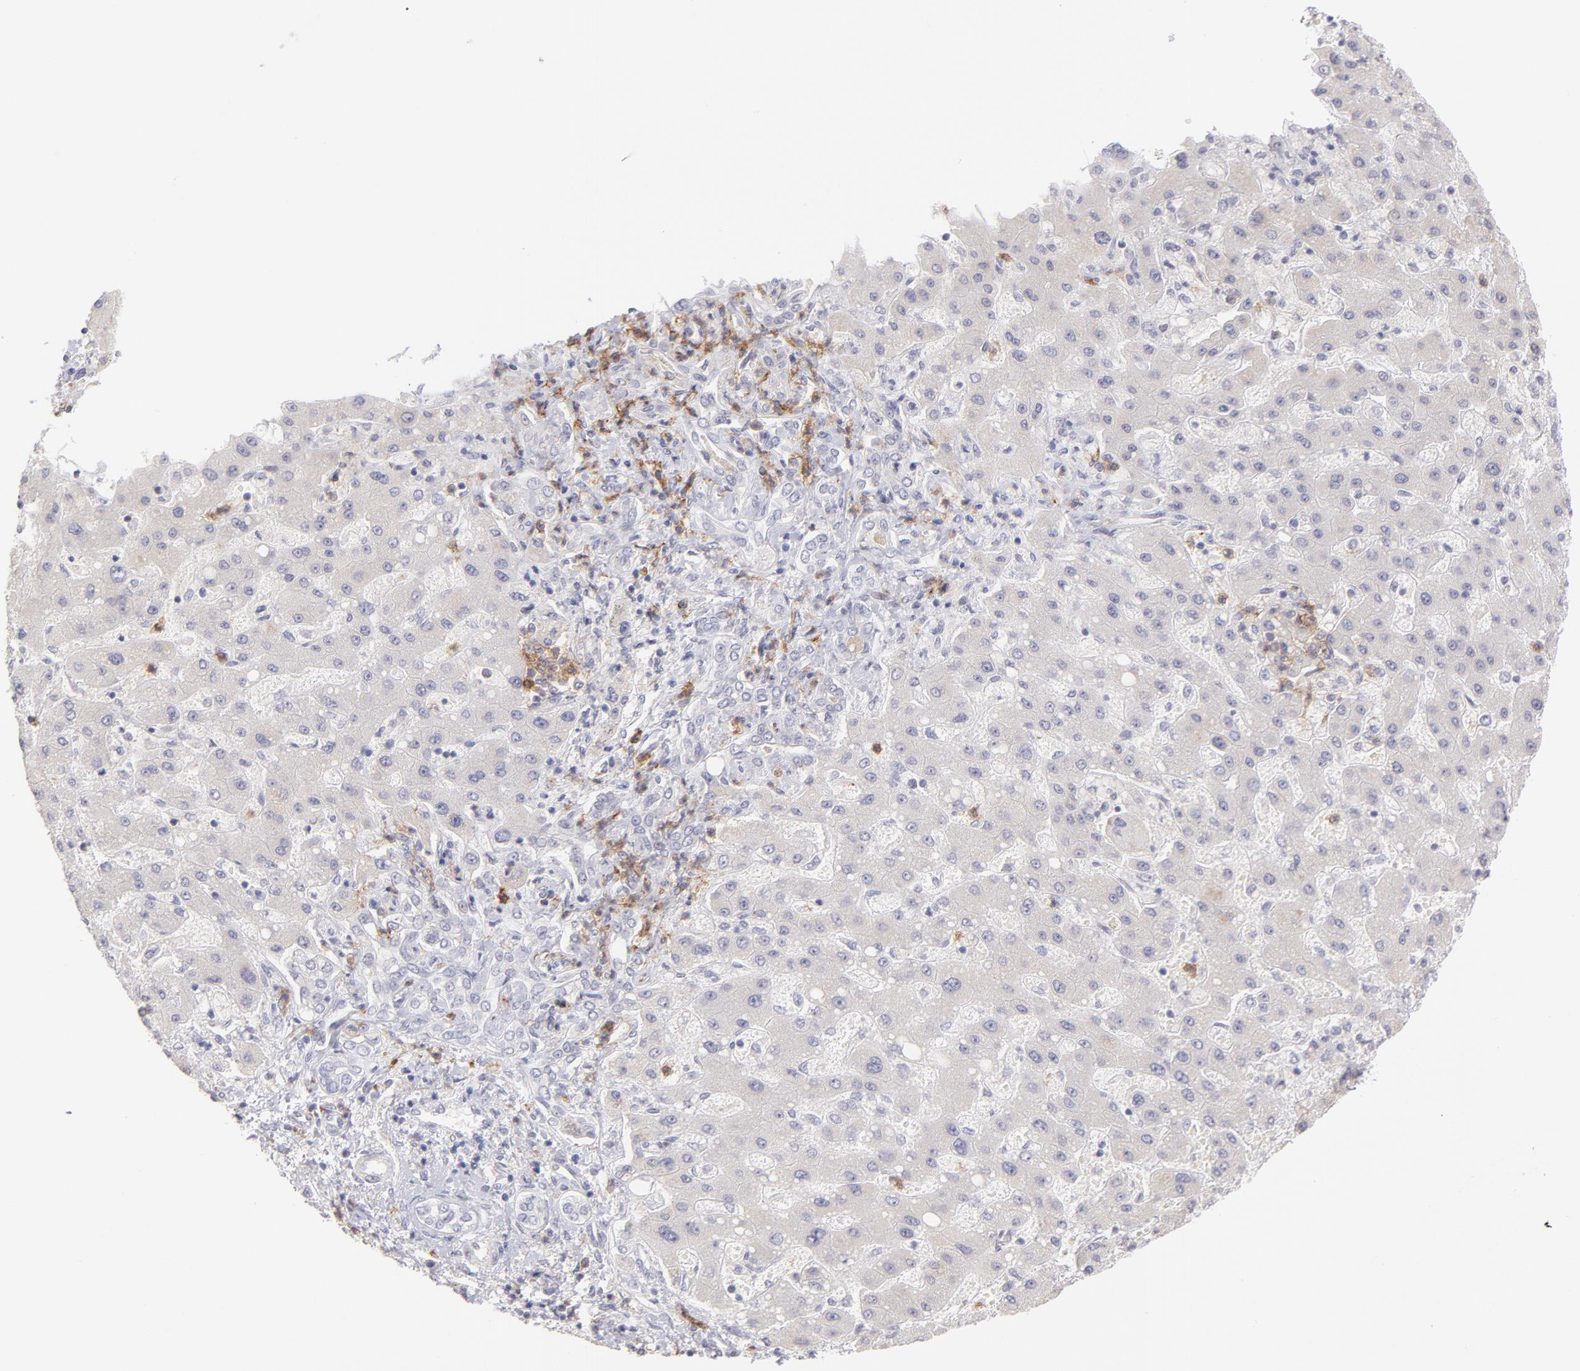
{"staining": {"intensity": "negative", "quantity": "none", "location": "none"}, "tissue": "liver cancer", "cell_type": "Tumor cells", "image_type": "cancer", "snomed": [{"axis": "morphology", "description": "Cholangiocarcinoma"}, {"axis": "topography", "description": "Liver"}], "caption": "Tumor cells are negative for brown protein staining in cholangiocarcinoma (liver).", "gene": "LTB4R", "patient": {"sex": "male", "age": 50}}